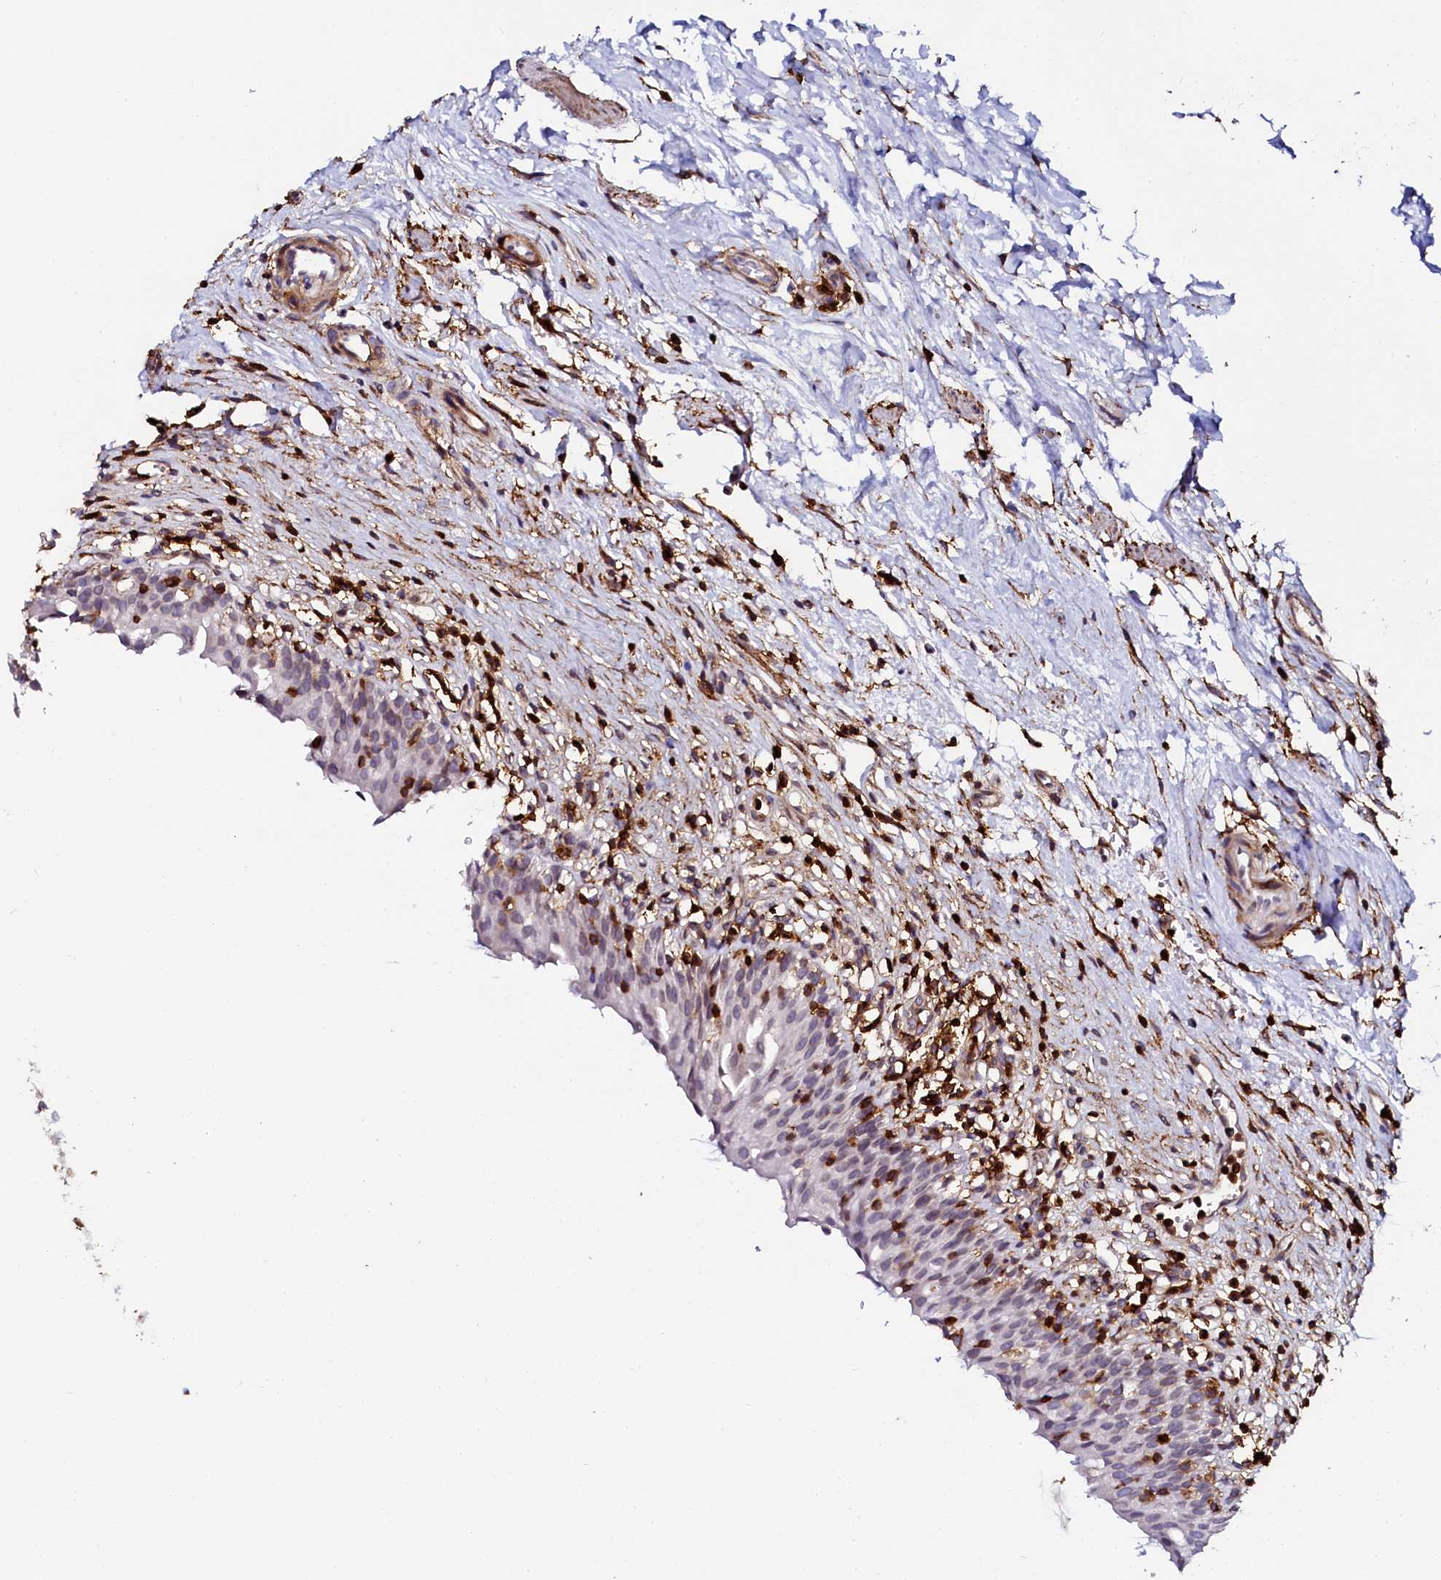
{"staining": {"intensity": "negative", "quantity": "none", "location": "none"}, "tissue": "urinary bladder", "cell_type": "Urothelial cells", "image_type": "normal", "snomed": [{"axis": "morphology", "description": "Normal tissue, NOS"}, {"axis": "morphology", "description": "Inflammation, NOS"}, {"axis": "topography", "description": "Urinary bladder"}], "caption": "Immunohistochemistry of normal human urinary bladder exhibits no staining in urothelial cells.", "gene": "AAAS", "patient": {"sex": "male", "age": 63}}